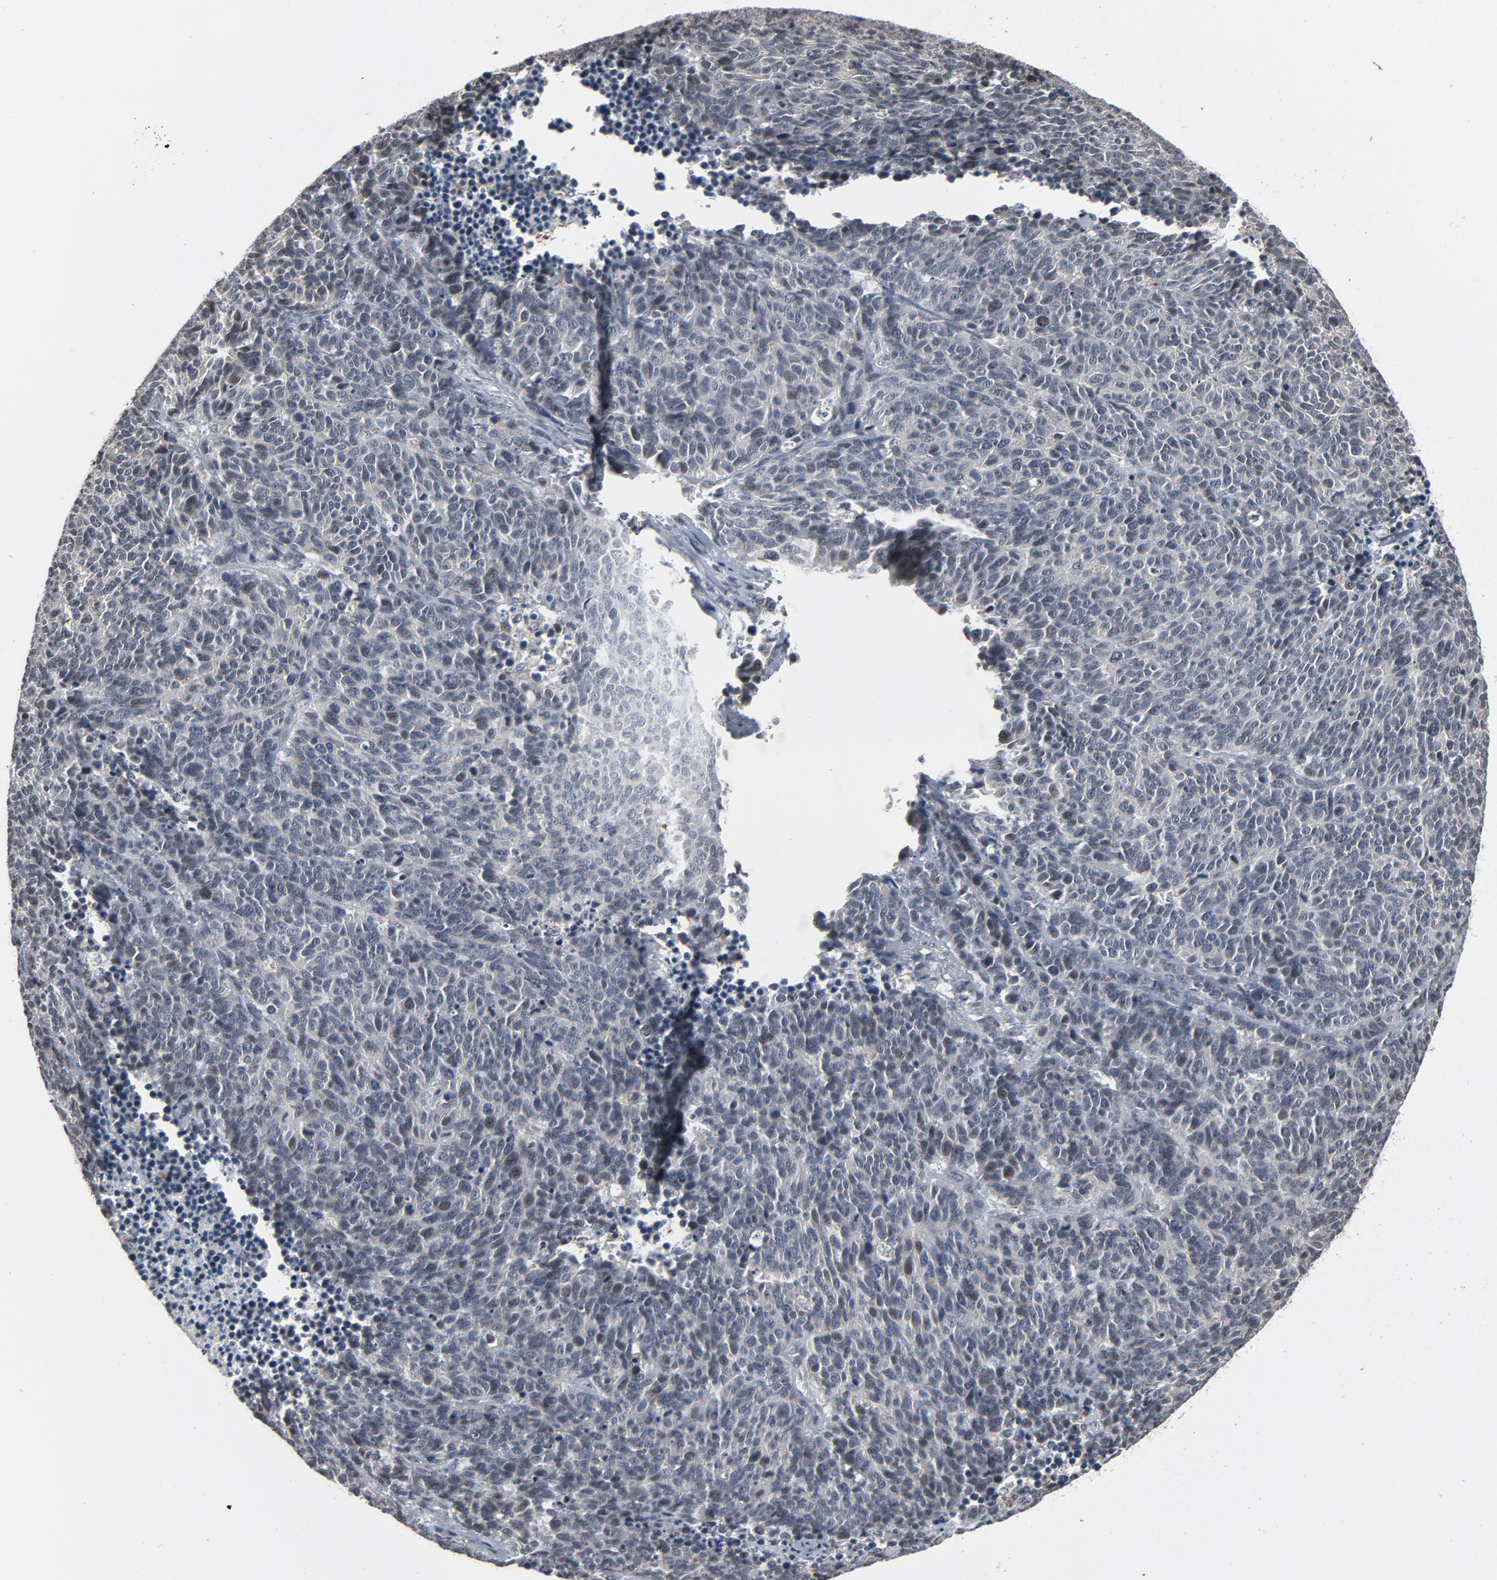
{"staining": {"intensity": "negative", "quantity": "none", "location": "none"}, "tissue": "lung cancer", "cell_type": "Tumor cells", "image_type": "cancer", "snomed": [{"axis": "morphology", "description": "Neoplasm, malignant, NOS"}, {"axis": "topography", "description": "Lung"}], "caption": "Immunohistochemistry (IHC) micrograph of lung cancer (malignant neoplasm) stained for a protein (brown), which demonstrates no expression in tumor cells.", "gene": "POM121", "patient": {"sex": "female", "age": 58}}